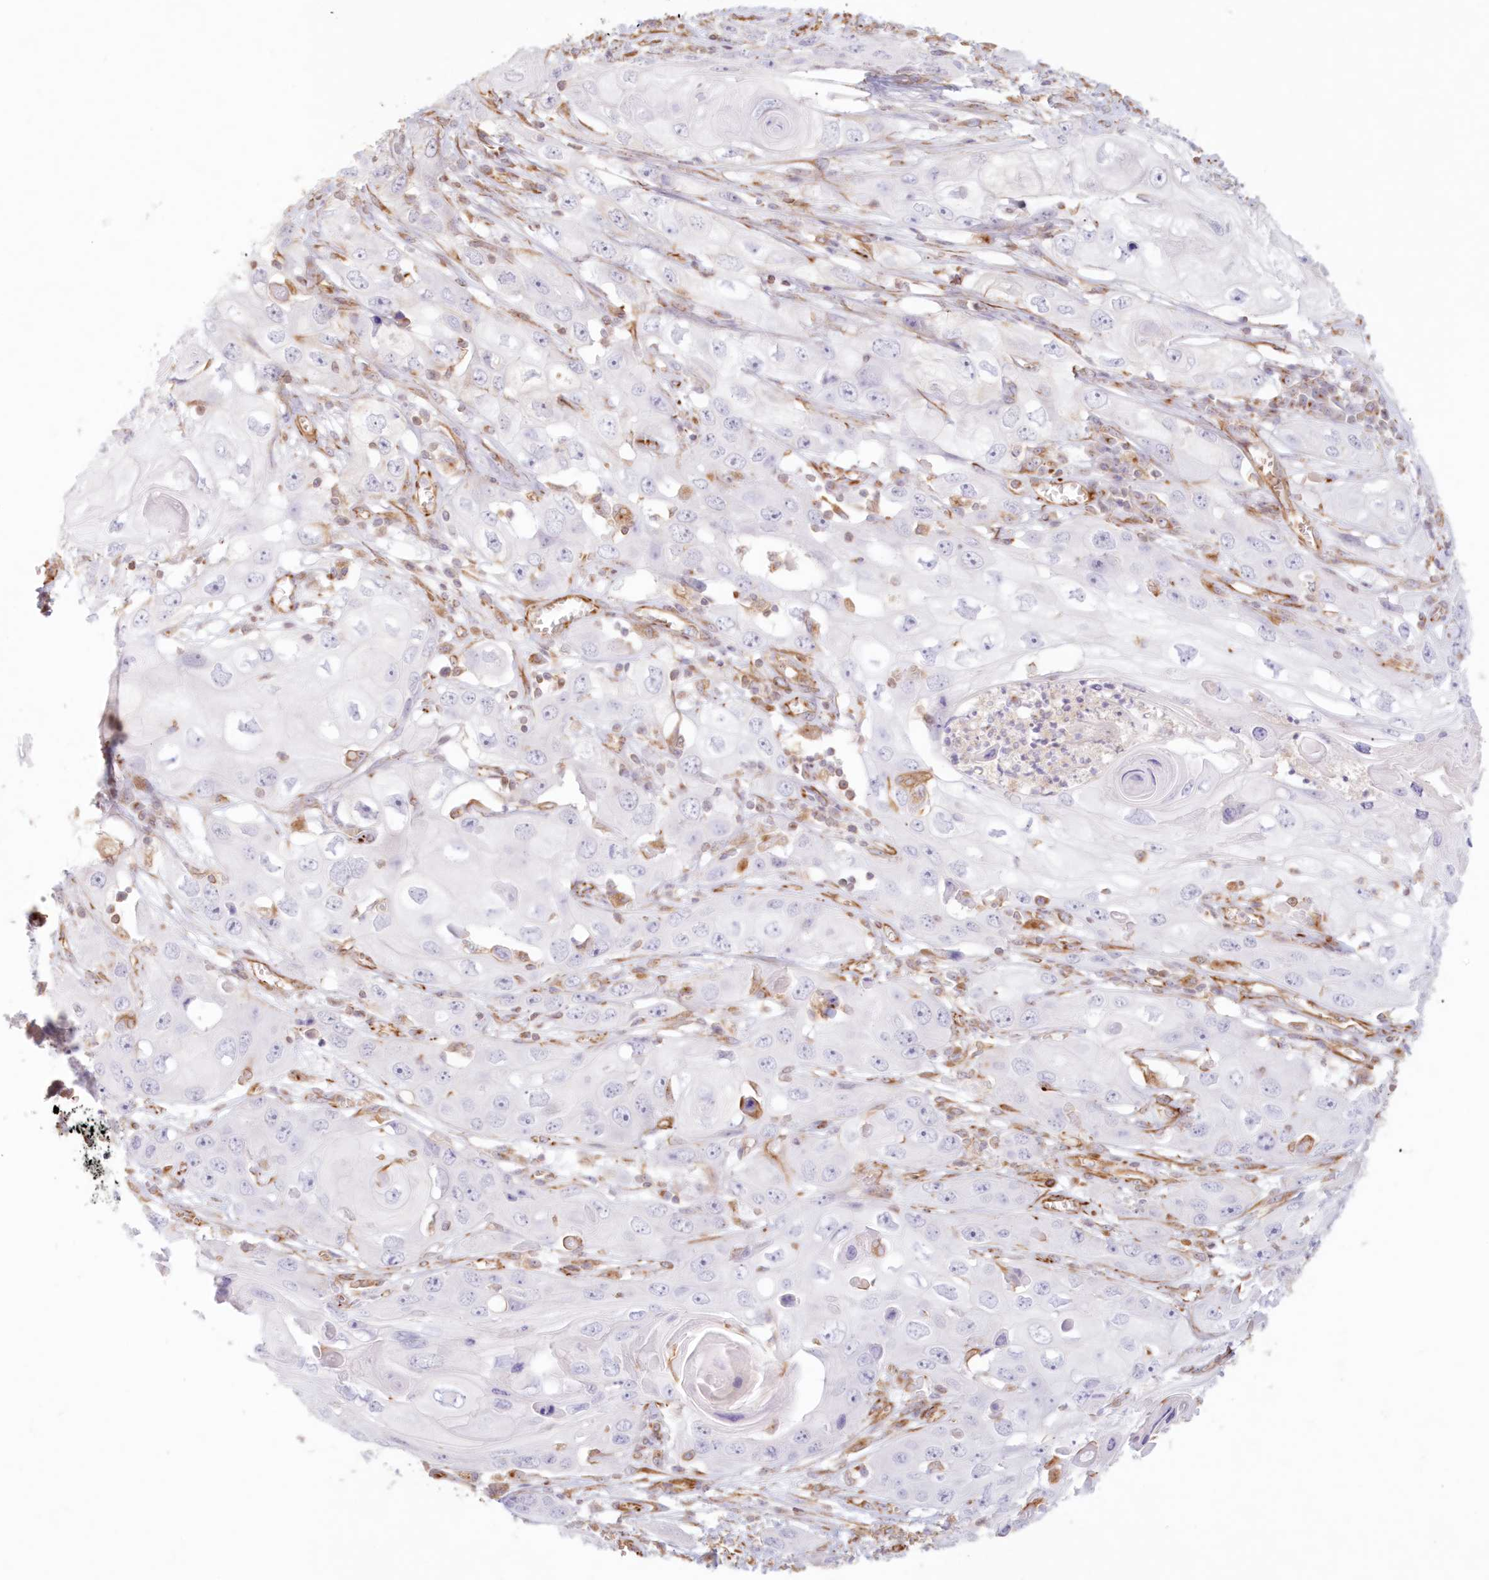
{"staining": {"intensity": "negative", "quantity": "none", "location": "none"}, "tissue": "skin cancer", "cell_type": "Tumor cells", "image_type": "cancer", "snomed": [{"axis": "morphology", "description": "Squamous cell carcinoma, NOS"}, {"axis": "topography", "description": "Skin"}], "caption": "A micrograph of skin squamous cell carcinoma stained for a protein displays no brown staining in tumor cells.", "gene": "DMRTB1", "patient": {"sex": "male", "age": 55}}